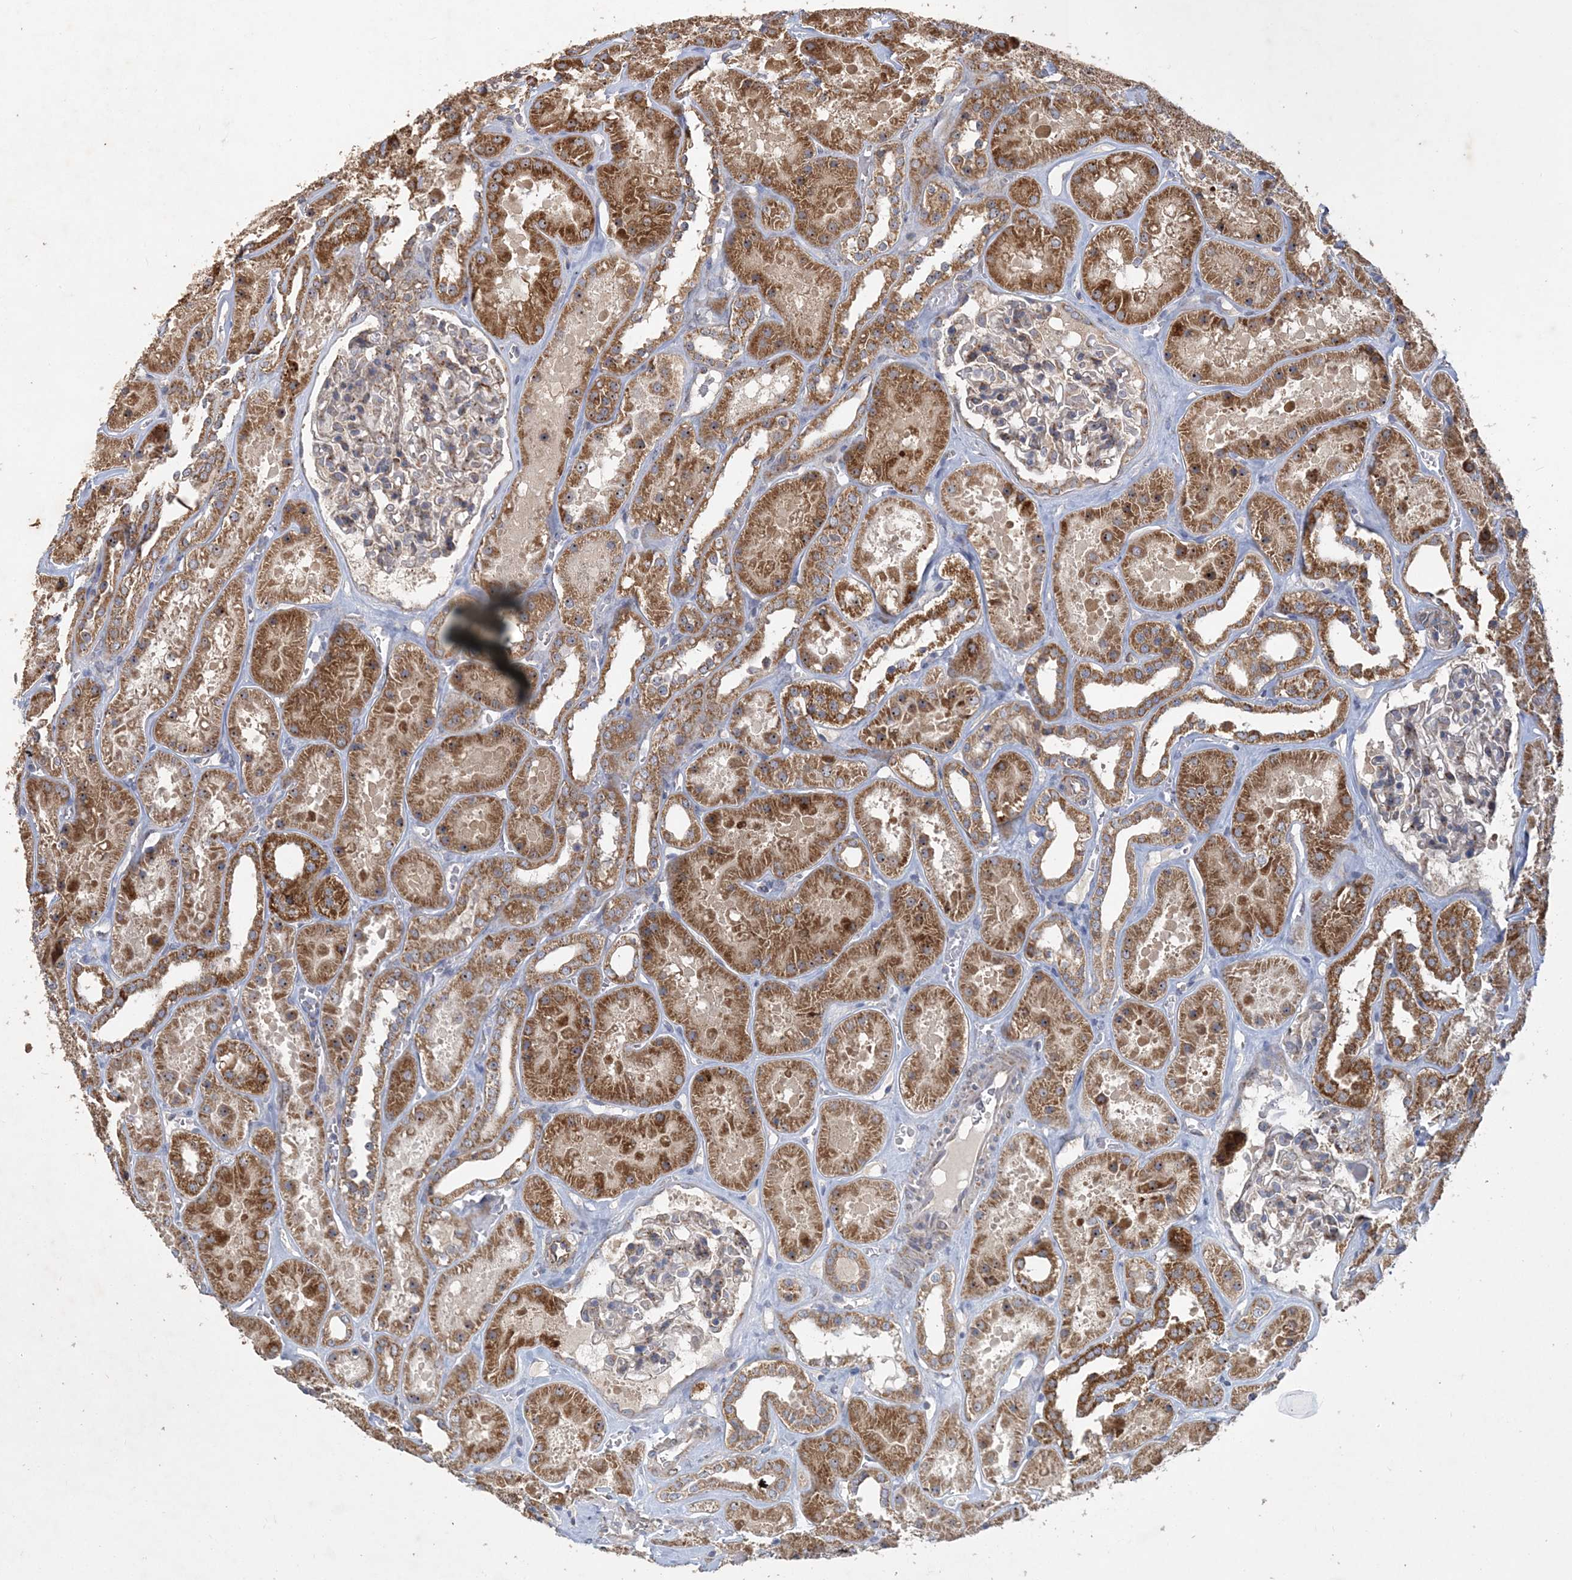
{"staining": {"intensity": "weak", "quantity": "25%-75%", "location": "cytoplasmic/membranous"}, "tissue": "kidney", "cell_type": "Cells in glomeruli", "image_type": "normal", "snomed": [{"axis": "morphology", "description": "Normal tissue, NOS"}, {"axis": "topography", "description": "Kidney"}], "caption": "Protein staining of unremarkable kidney demonstrates weak cytoplasmic/membranous positivity in approximately 25%-75% of cells in glomeruli. The protein is stained brown, and the nuclei are stained in blue (DAB (3,3'-diaminobenzidine) IHC with brightfield microscopy, high magnification).", "gene": "FEZ2", "patient": {"sex": "female", "age": 41}}